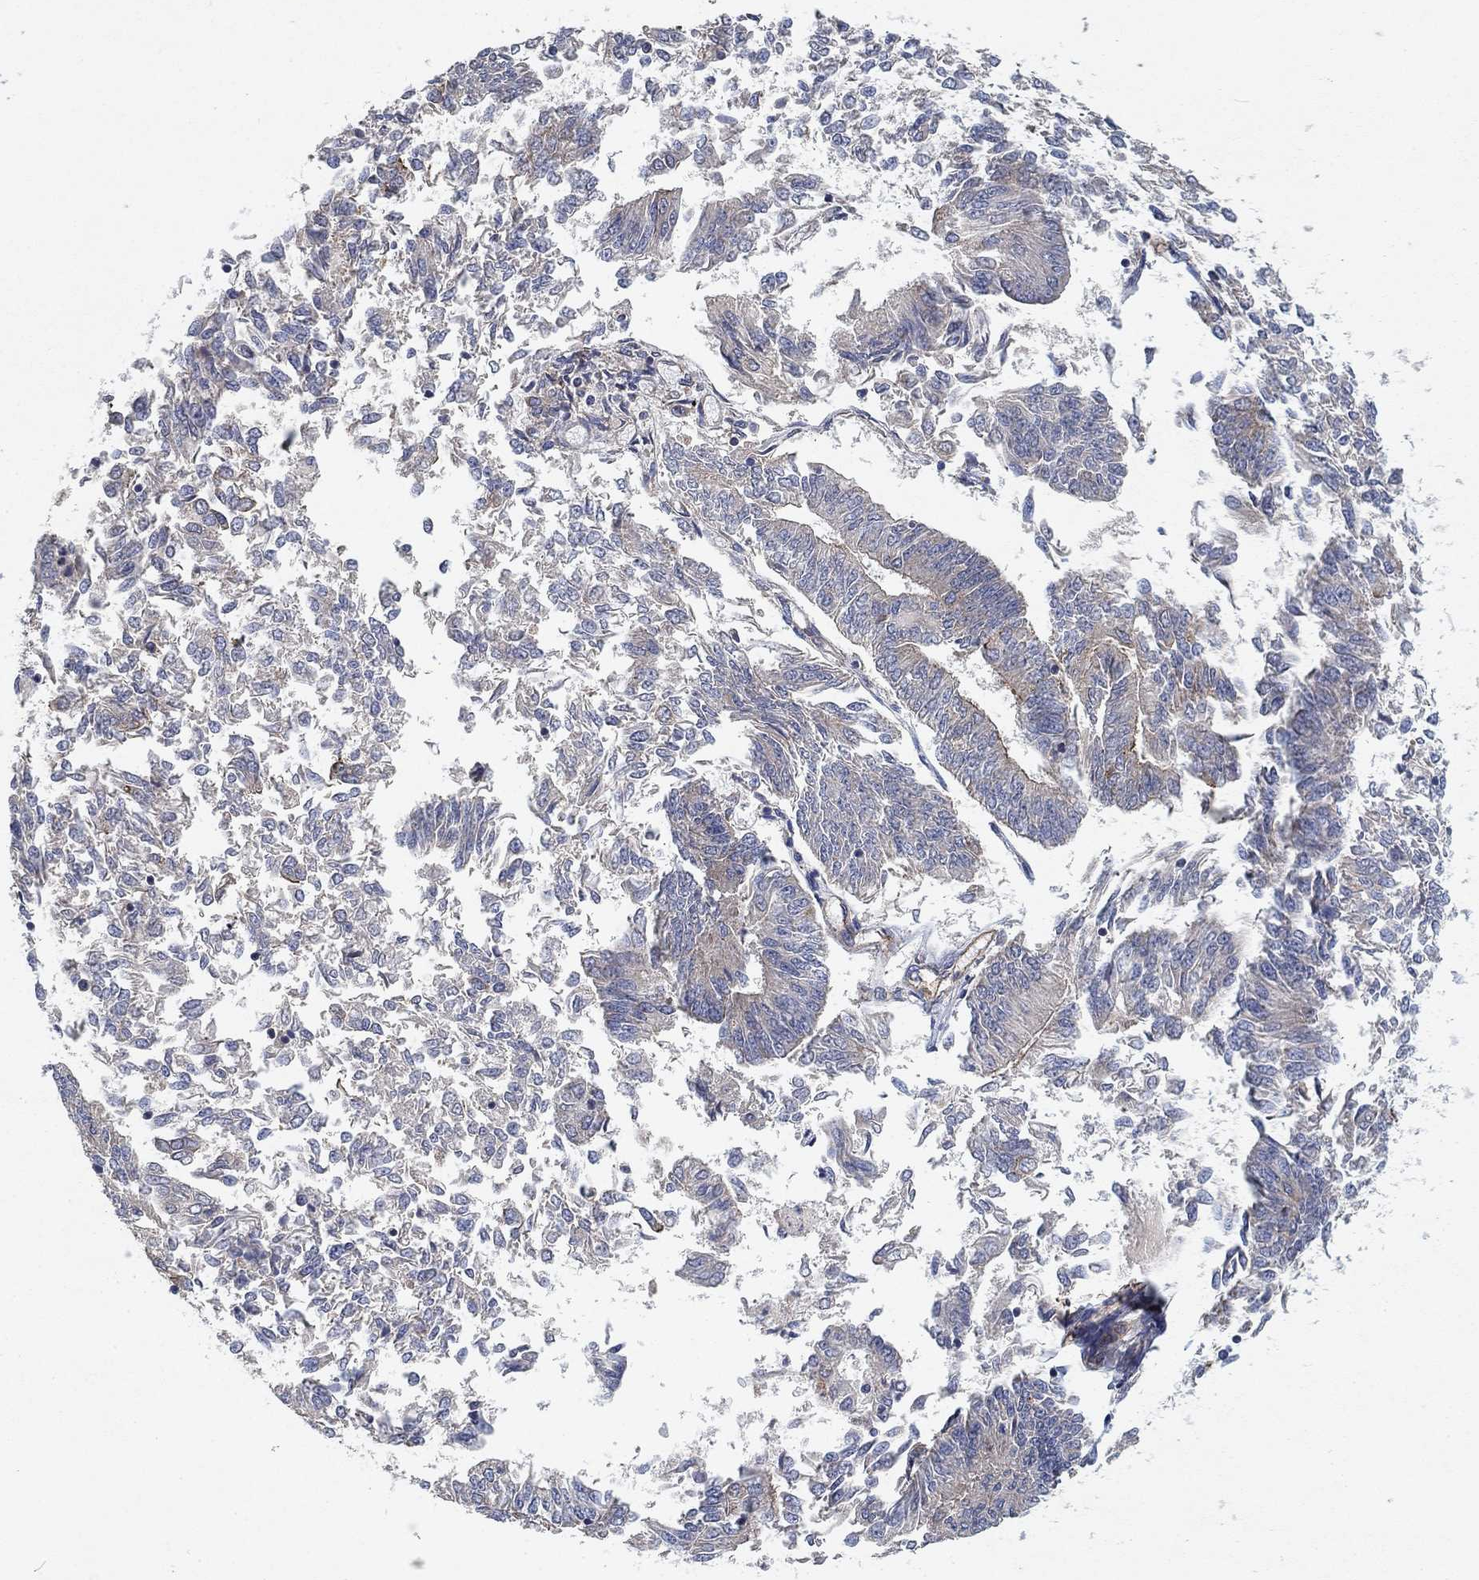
{"staining": {"intensity": "negative", "quantity": "none", "location": "none"}, "tissue": "endometrial cancer", "cell_type": "Tumor cells", "image_type": "cancer", "snomed": [{"axis": "morphology", "description": "Adenocarcinoma, NOS"}, {"axis": "topography", "description": "Endometrium"}], "caption": "Immunohistochemical staining of endometrial cancer reveals no significant positivity in tumor cells.", "gene": "MCUR1", "patient": {"sex": "female", "age": 58}}